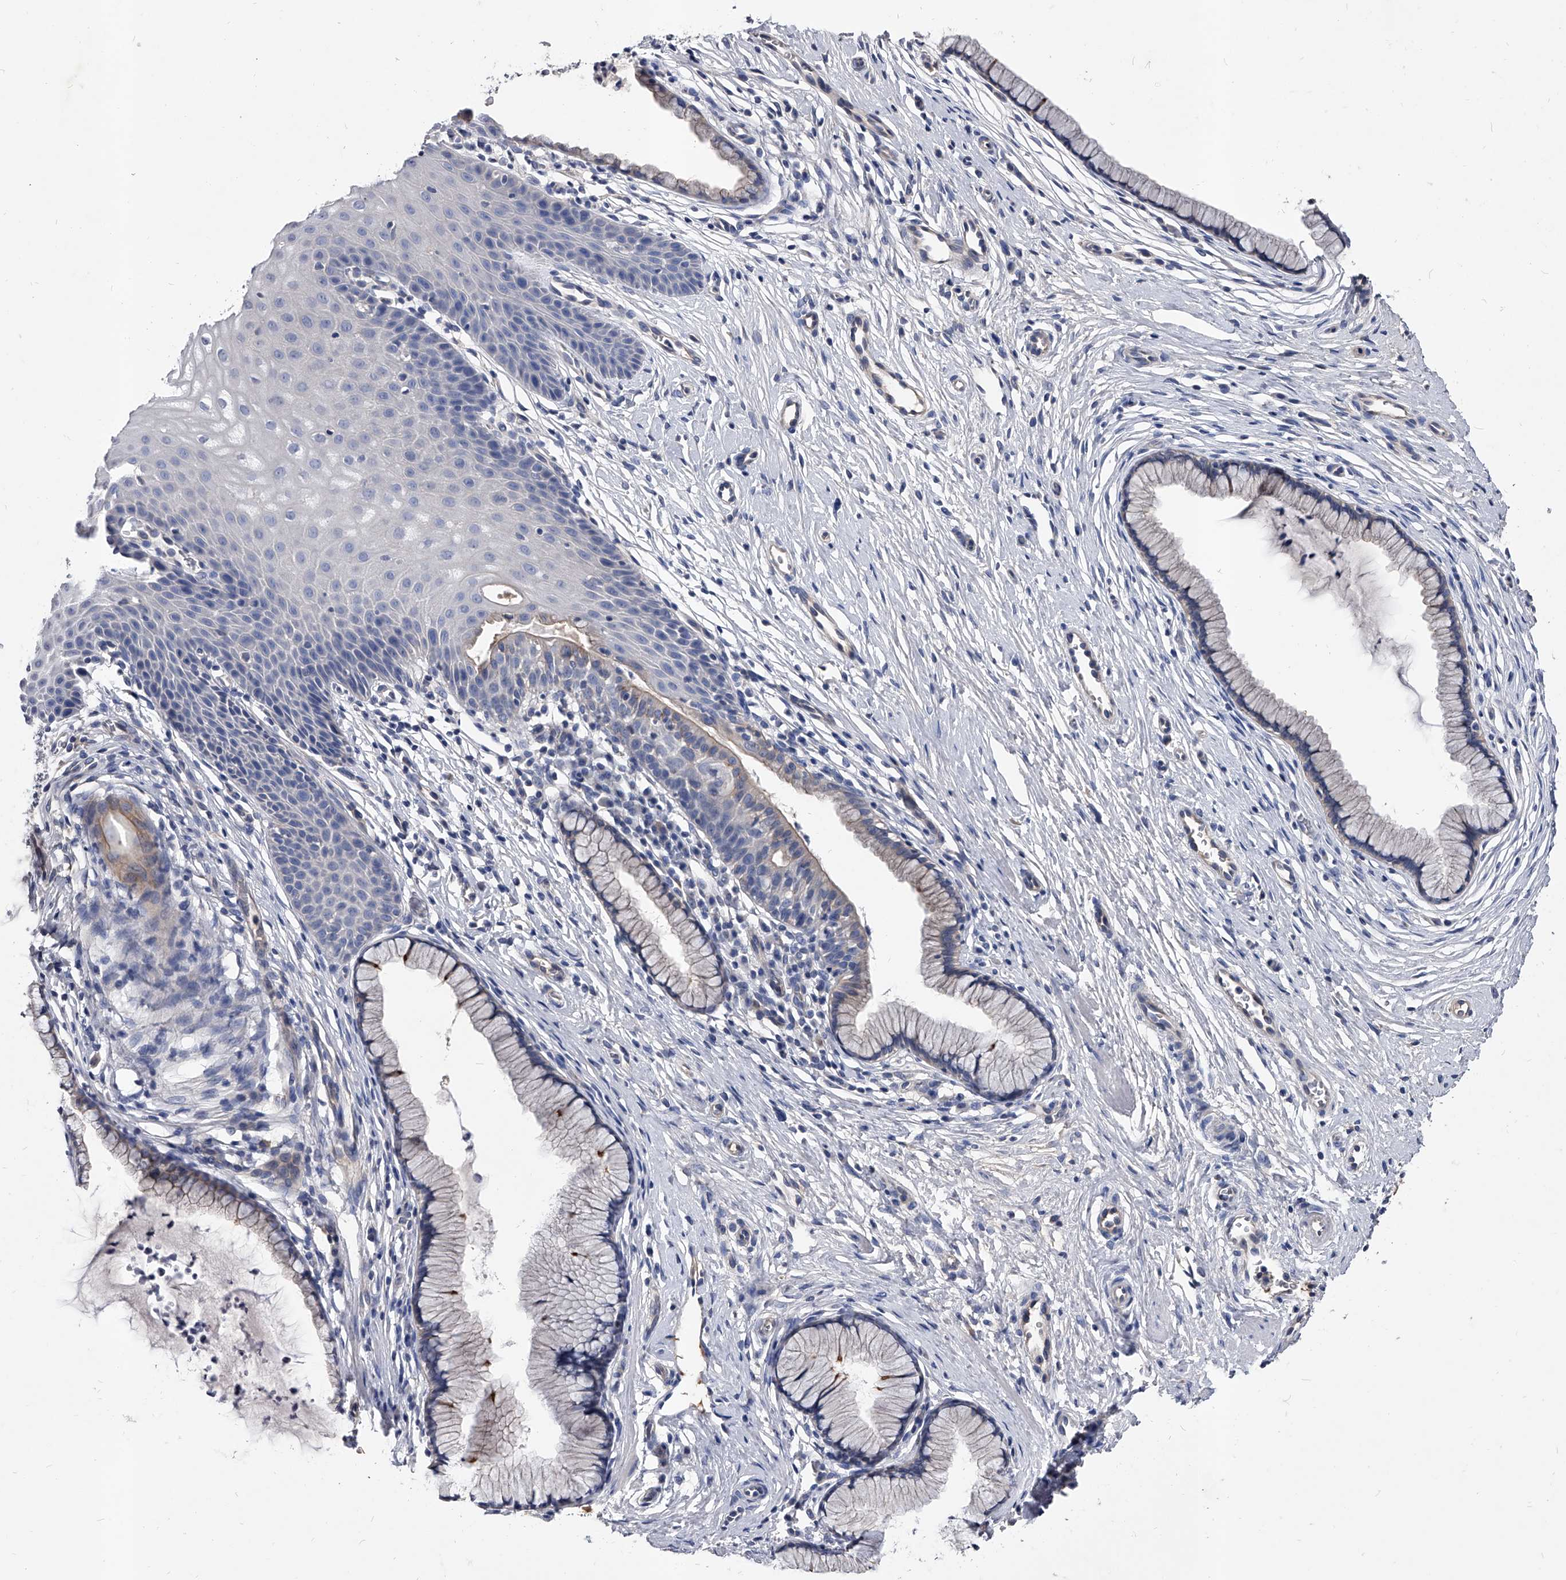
{"staining": {"intensity": "moderate", "quantity": "<25%", "location": "cytoplasmic/membranous"}, "tissue": "cervix", "cell_type": "Glandular cells", "image_type": "normal", "snomed": [{"axis": "morphology", "description": "Normal tissue, NOS"}, {"axis": "topography", "description": "Cervix"}], "caption": "A brown stain highlights moderate cytoplasmic/membranous staining of a protein in glandular cells of unremarkable human cervix.", "gene": "EFCAB7", "patient": {"sex": "female", "age": 36}}